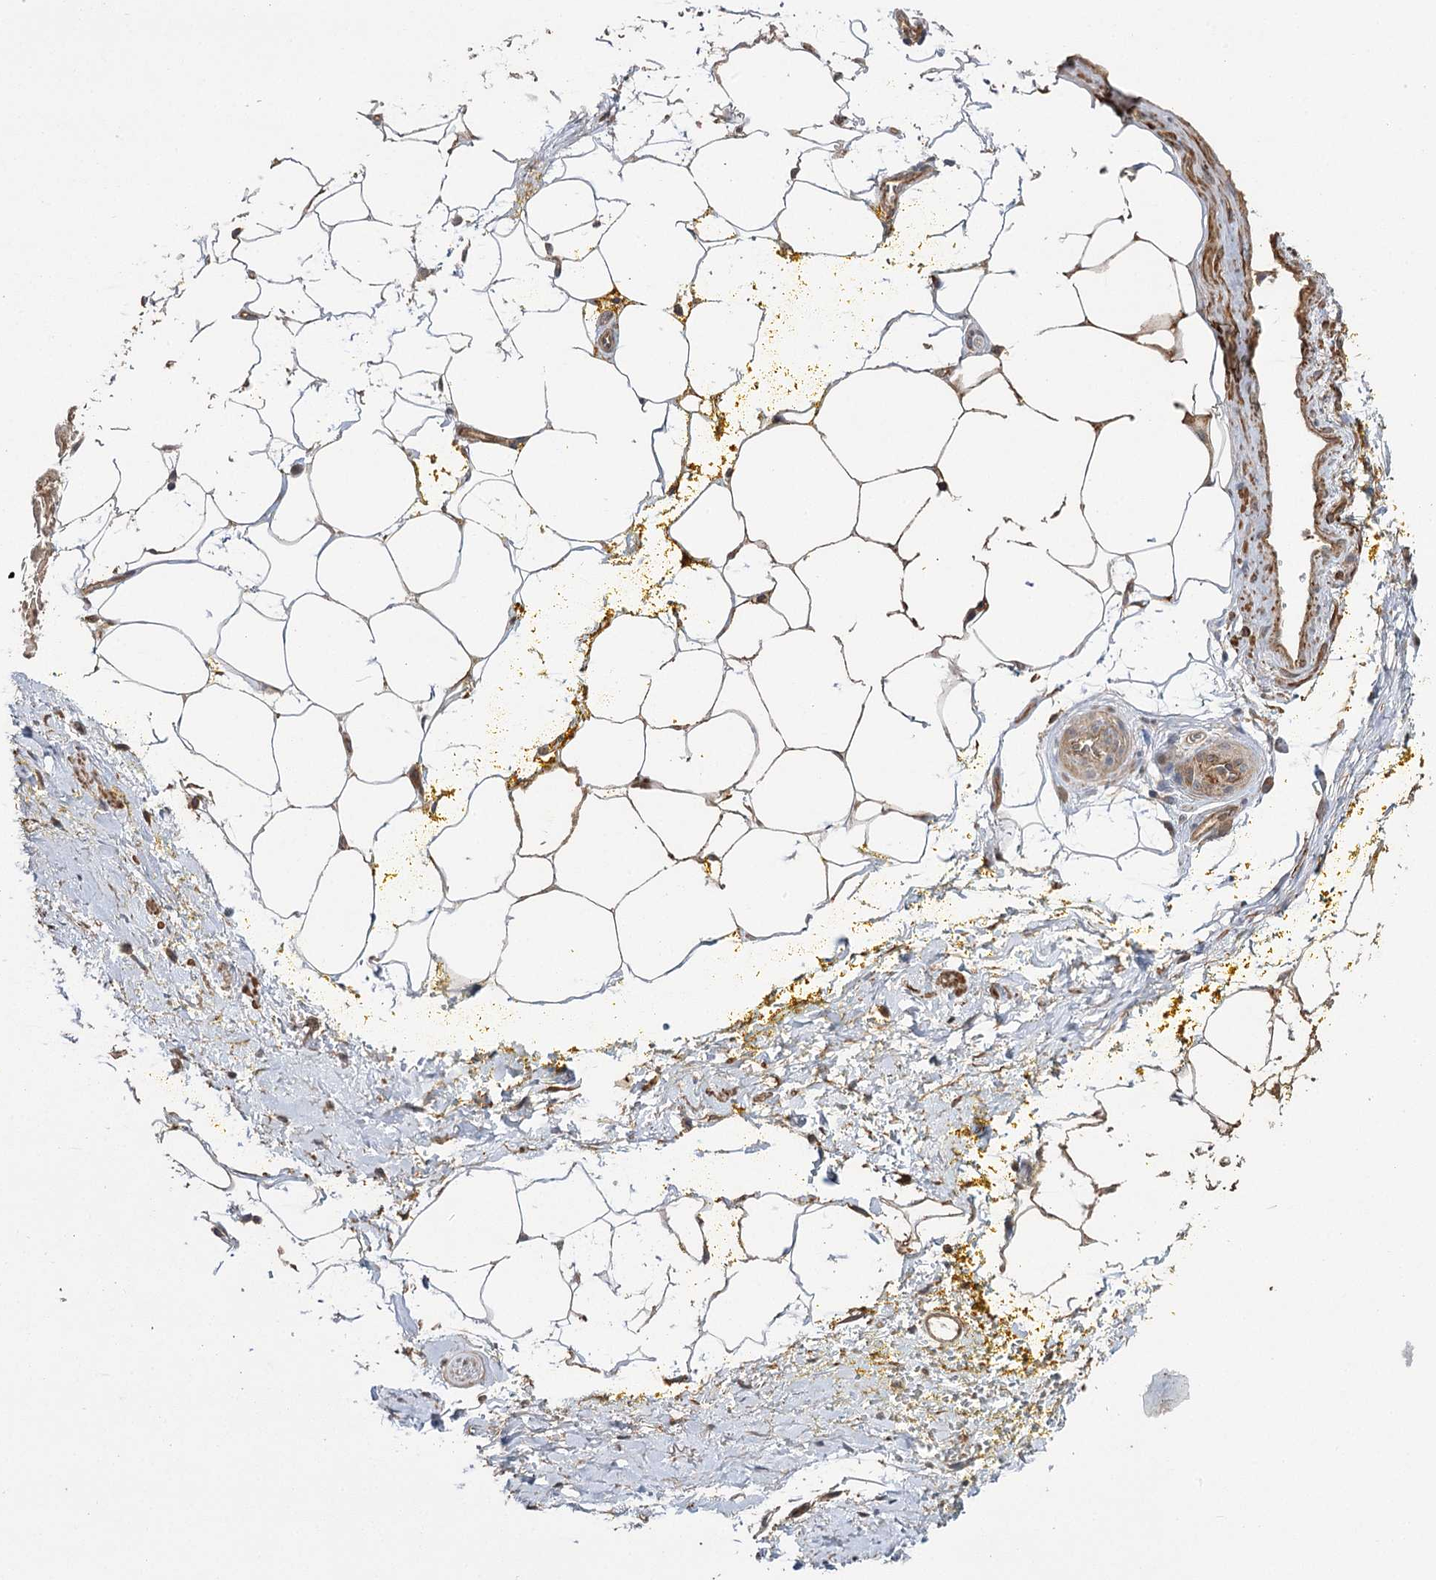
{"staining": {"intensity": "moderate", "quantity": ">75%", "location": "nuclear"}, "tissue": "adipose tissue", "cell_type": "Adipocytes", "image_type": "normal", "snomed": [{"axis": "morphology", "description": "Normal tissue, NOS"}, {"axis": "morphology", "description": "Adenocarcinoma, Low grade"}, {"axis": "topography", "description": "Prostate"}, {"axis": "topography", "description": "Peripheral nerve tissue"}], "caption": "Protein expression analysis of normal human adipose tissue reveals moderate nuclear positivity in about >75% of adipocytes.", "gene": "KCNN2", "patient": {"sex": "male", "age": 63}}